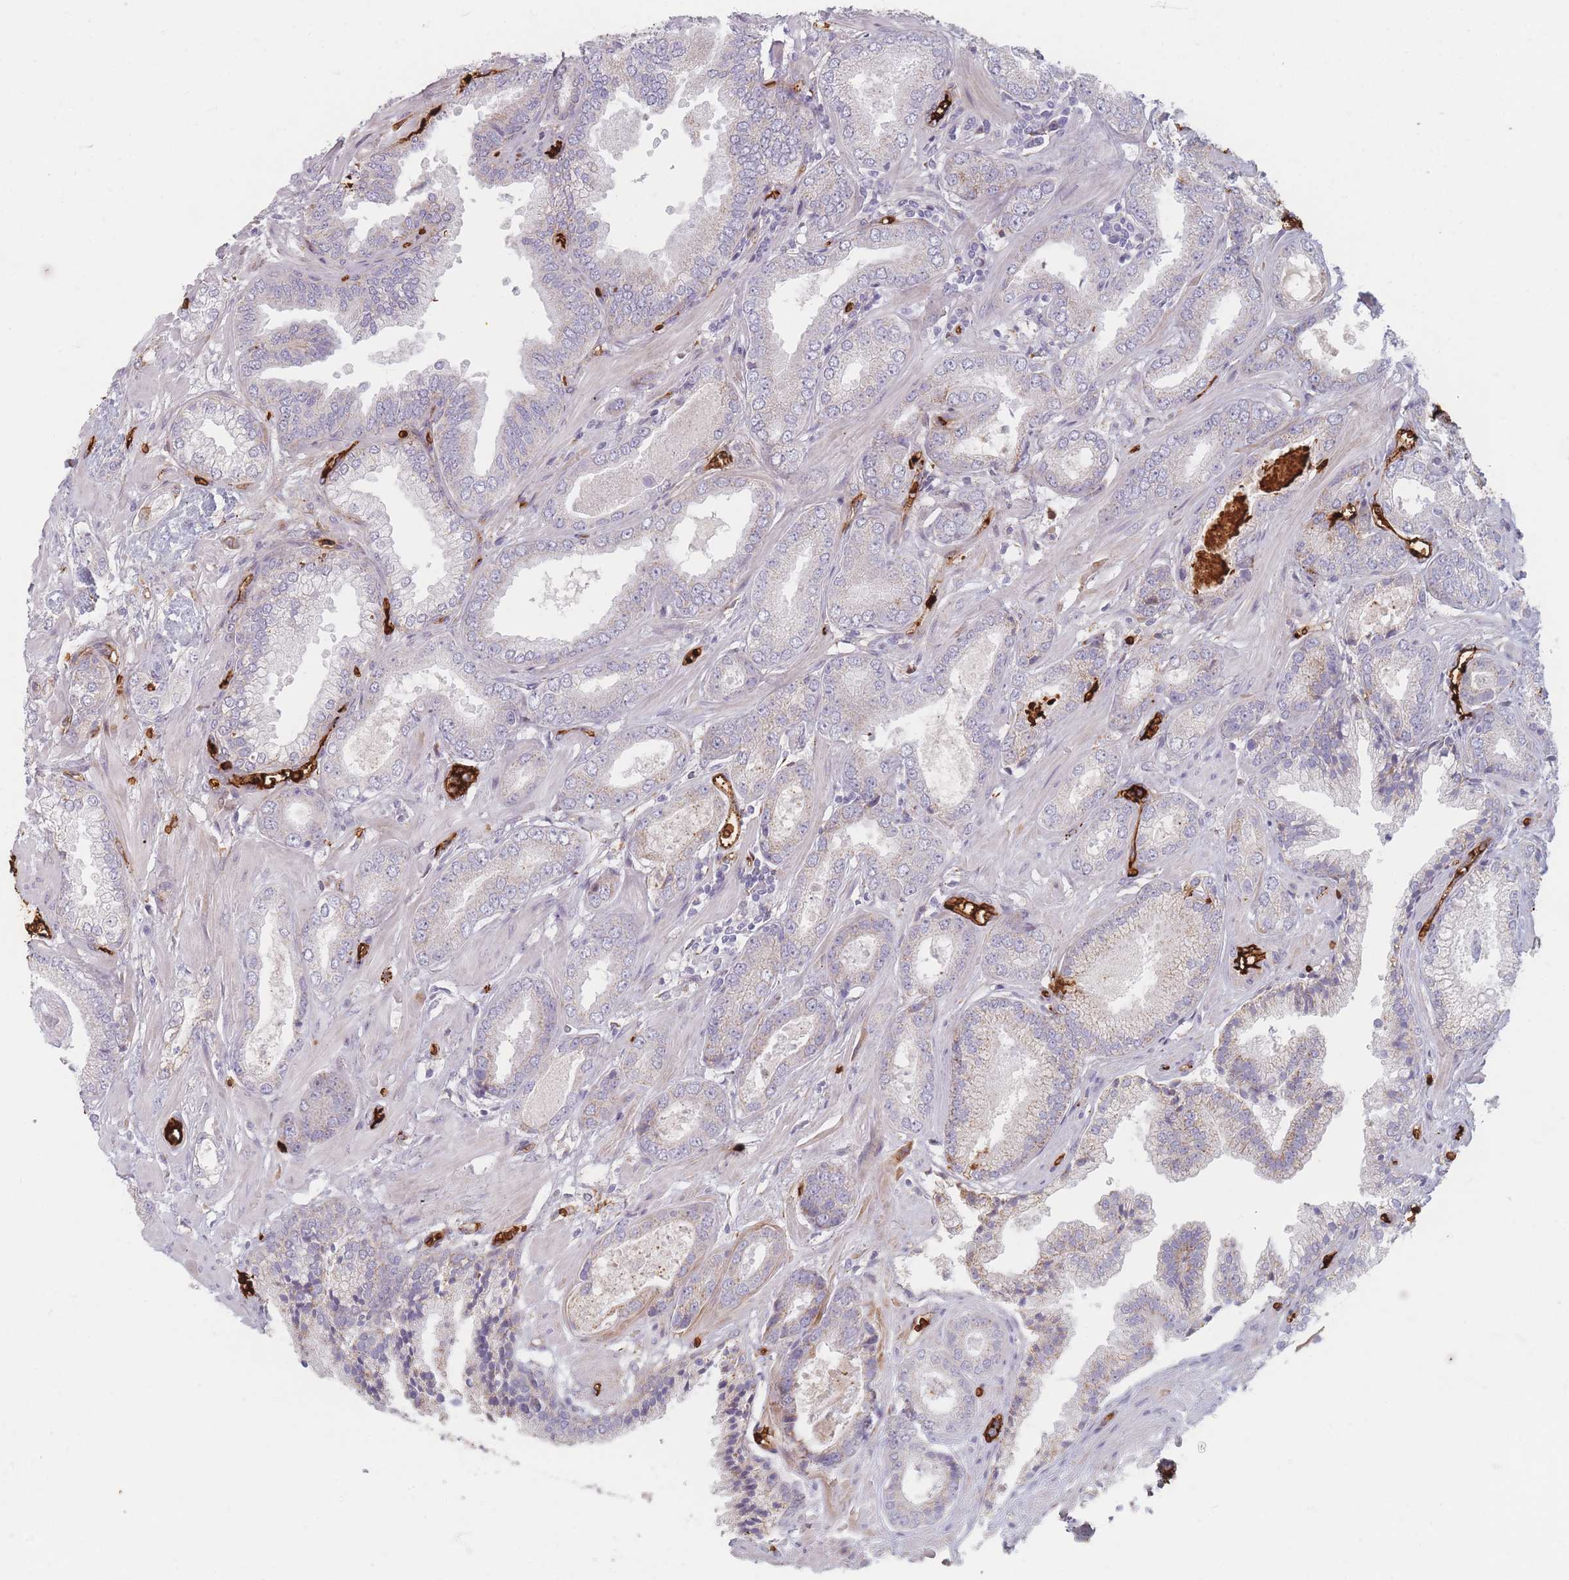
{"staining": {"intensity": "negative", "quantity": "none", "location": "none"}, "tissue": "prostate cancer", "cell_type": "Tumor cells", "image_type": "cancer", "snomed": [{"axis": "morphology", "description": "Adenocarcinoma, Low grade"}, {"axis": "topography", "description": "Prostate"}], "caption": "Immunohistochemistry (IHC) histopathology image of neoplastic tissue: human low-grade adenocarcinoma (prostate) stained with DAB displays no significant protein staining in tumor cells.", "gene": "SLC2A6", "patient": {"sex": "male", "age": 60}}